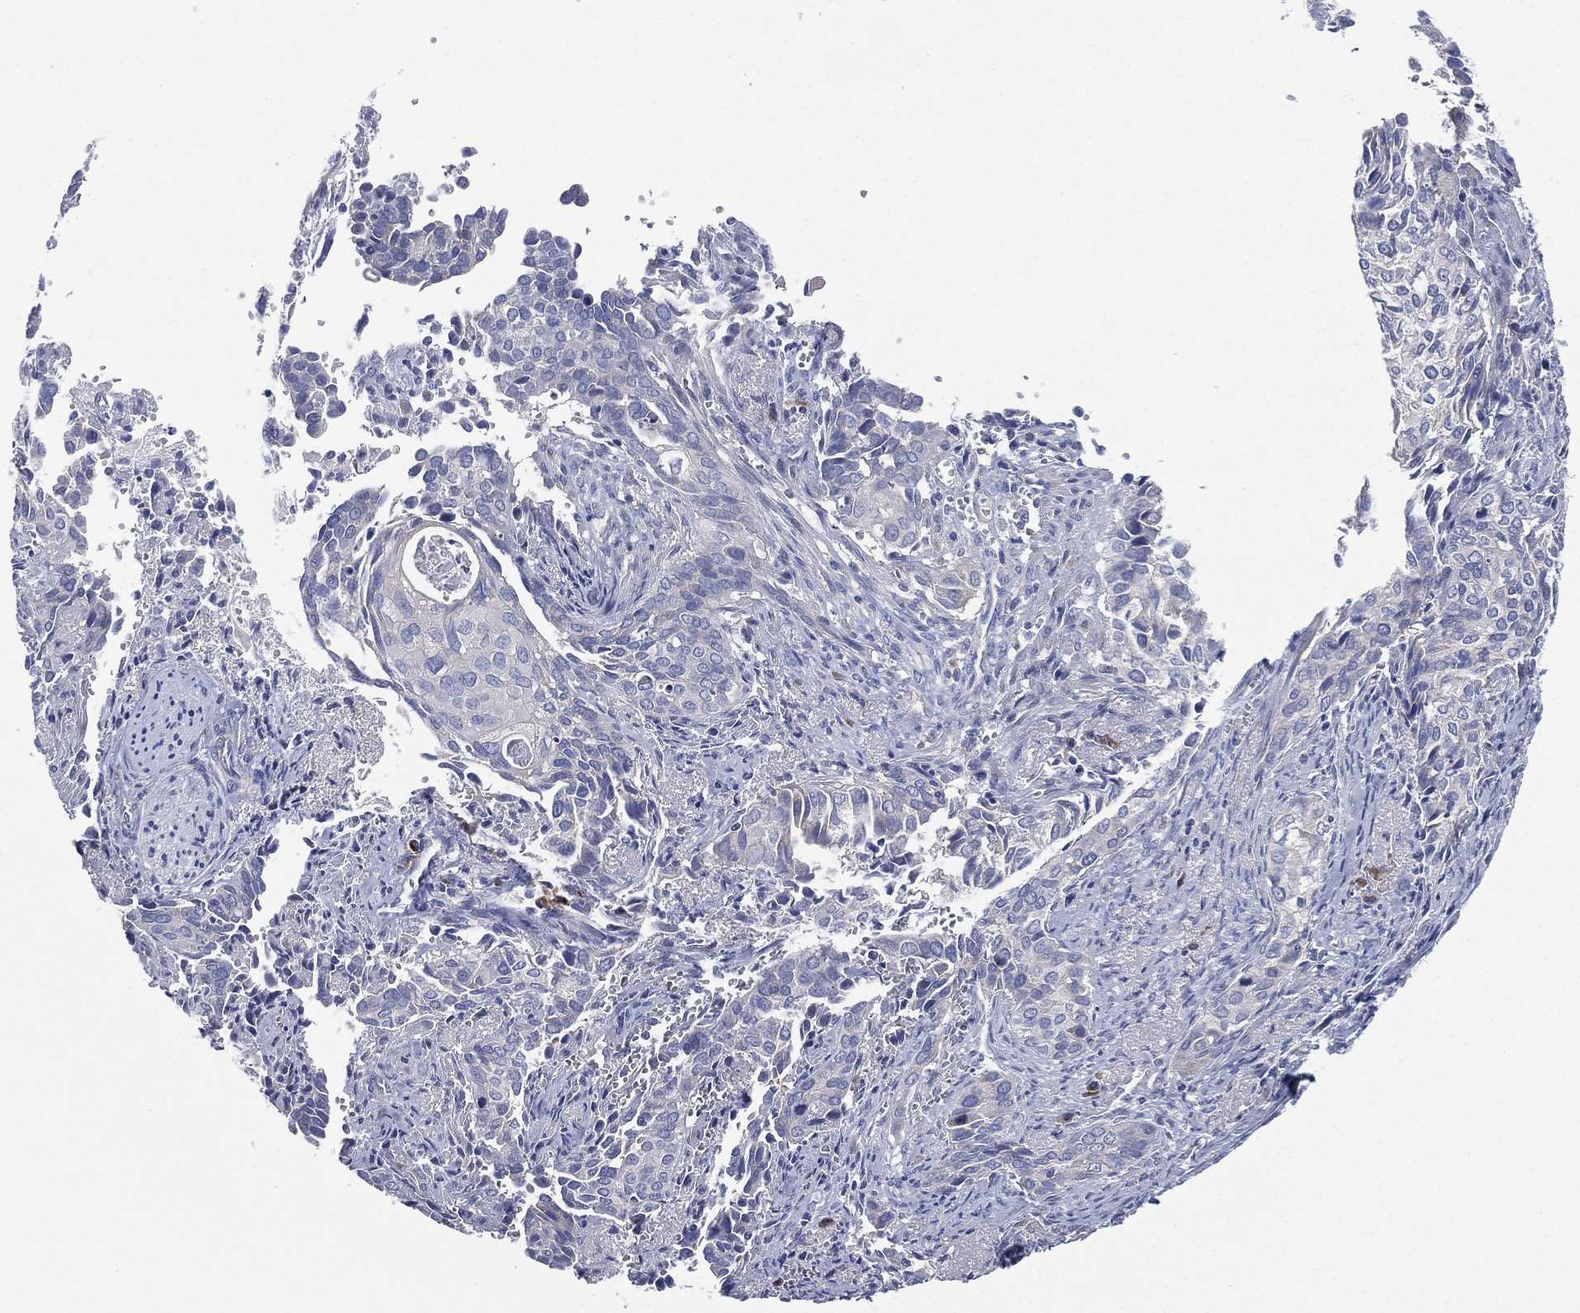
{"staining": {"intensity": "negative", "quantity": "none", "location": "none"}, "tissue": "cervical cancer", "cell_type": "Tumor cells", "image_type": "cancer", "snomed": [{"axis": "morphology", "description": "Squamous cell carcinoma, NOS"}, {"axis": "topography", "description": "Cervix"}], "caption": "Cervical squamous cell carcinoma stained for a protein using immunohistochemistry (IHC) reveals no positivity tumor cells.", "gene": "ATP8A2", "patient": {"sex": "female", "age": 29}}